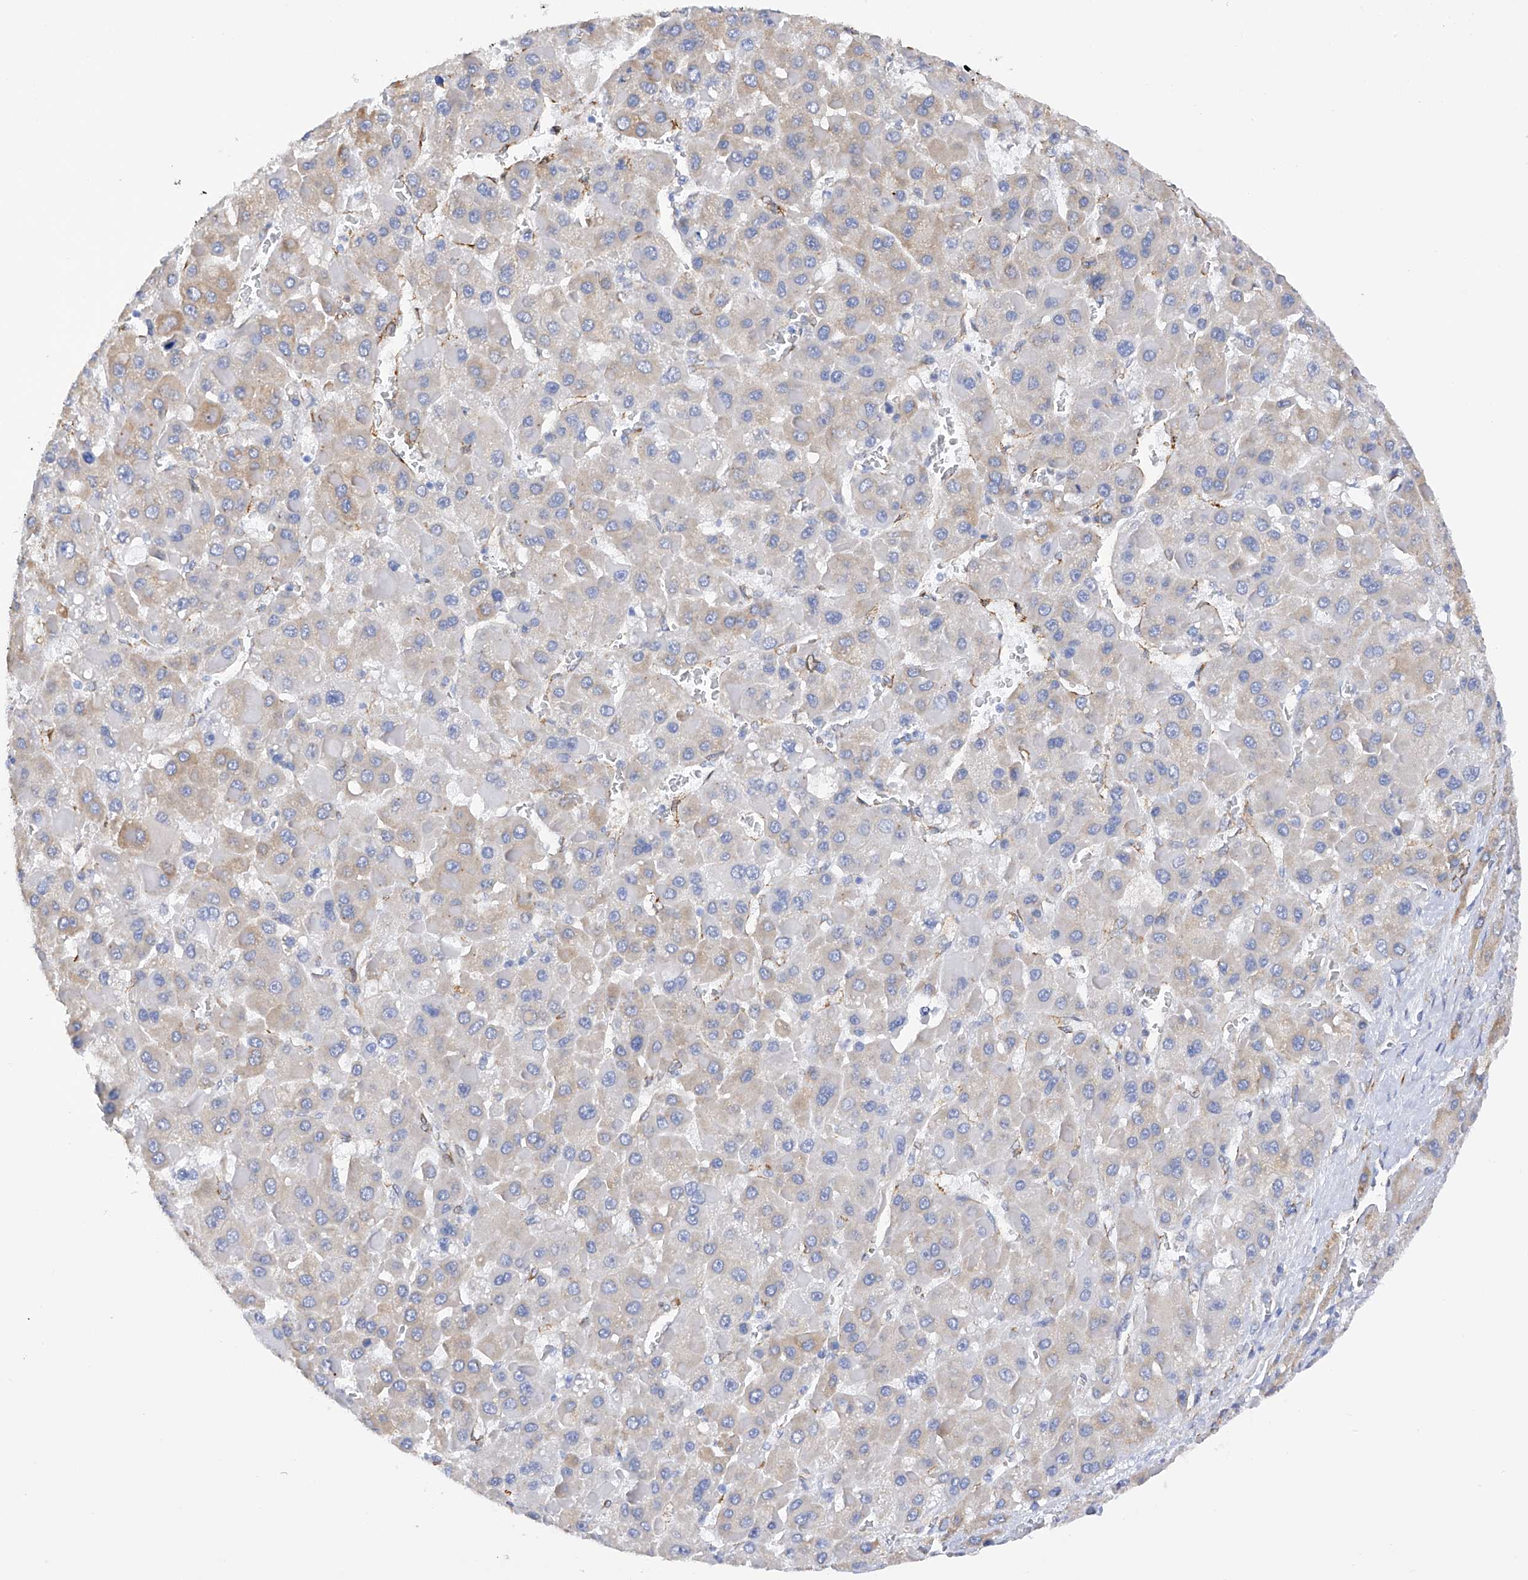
{"staining": {"intensity": "weak", "quantity": "25%-75%", "location": "cytoplasmic/membranous"}, "tissue": "liver cancer", "cell_type": "Tumor cells", "image_type": "cancer", "snomed": [{"axis": "morphology", "description": "Carcinoma, Hepatocellular, NOS"}, {"axis": "topography", "description": "Liver"}], "caption": "Immunohistochemistry of hepatocellular carcinoma (liver) demonstrates low levels of weak cytoplasmic/membranous staining in approximately 25%-75% of tumor cells. Immunohistochemistry (ihc) stains the protein of interest in brown and the nuclei are stained blue.", "gene": "PDIA5", "patient": {"sex": "female", "age": 73}}